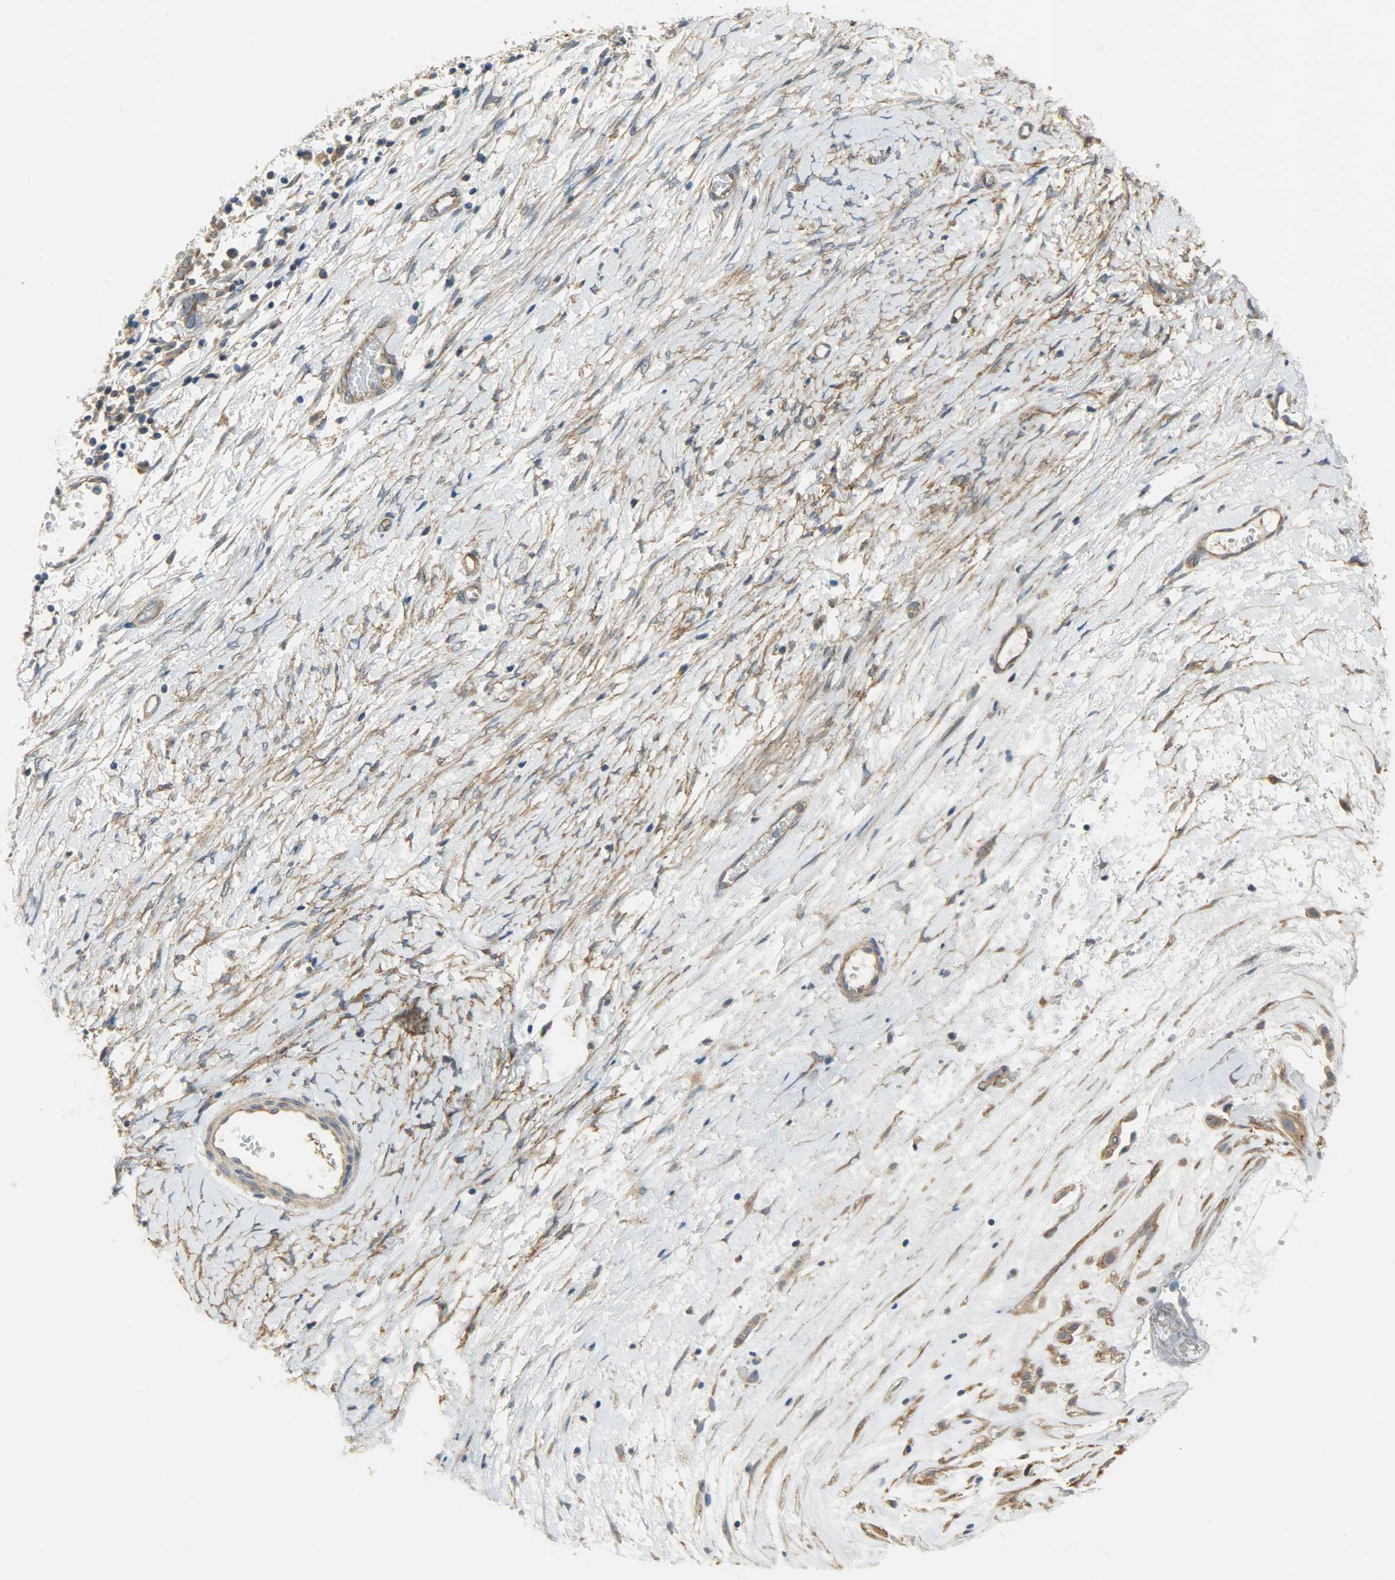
{"staining": {"intensity": "moderate", "quantity": ">75%", "location": "cytoplasmic/membranous"}, "tissue": "ovarian cancer", "cell_type": "Tumor cells", "image_type": "cancer", "snomed": [{"axis": "morphology", "description": "Cystadenocarcinoma, serous, NOS"}, {"axis": "topography", "description": "Ovary"}], "caption": "Protein staining of serous cystadenocarcinoma (ovarian) tissue shows moderate cytoplasmic/membranous expression in about >75% of tumor cells.", "gene": "KIAA1217", "patient": {"sex": "female", "age": 54}}